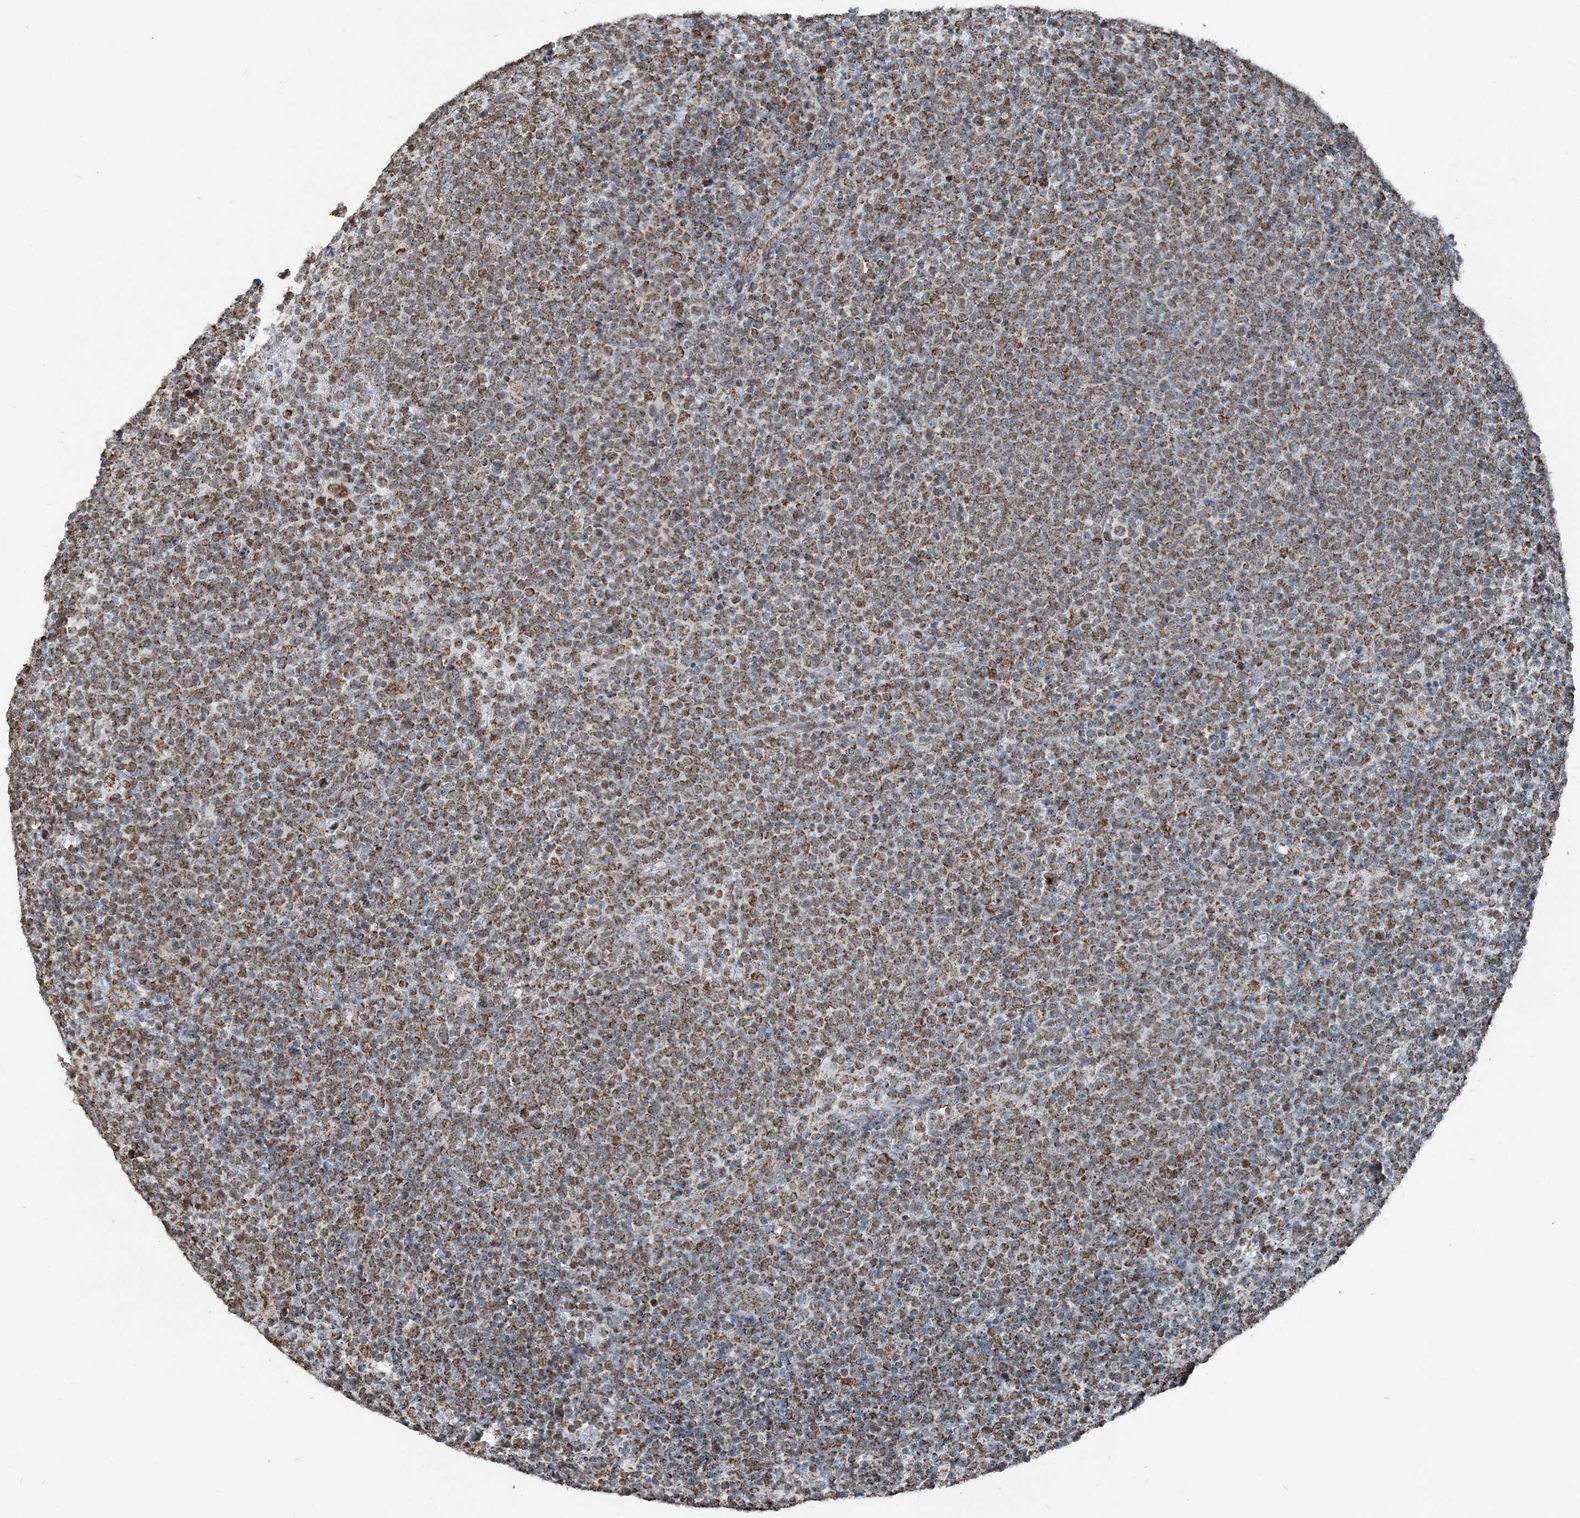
{"staining": {"intensity": "moderate", "quantity": ">75%", "location": "cytoplasmic/membranous"}, "tissue": "lymphoma", "cell_type": "Tumor cells", "image_type": "cancer", "snomed": [{"axis": "morphology", "description": "Malignant lymphoma, non-Hodgkin's type, High grade"}, {"axis": "topography", "description": "Lymph node"}], "caption": "IHC histopathology image of human high-grade malignant lymphoma, non-Hodgkin's type stained for a protein (brown), which demonstrates medium levels of moderate cytoplasmic/membranous positivity in about >75% of tumor cells.", "gene": "SUCLG1", "patient": {"sex": "male", "age": 61}}